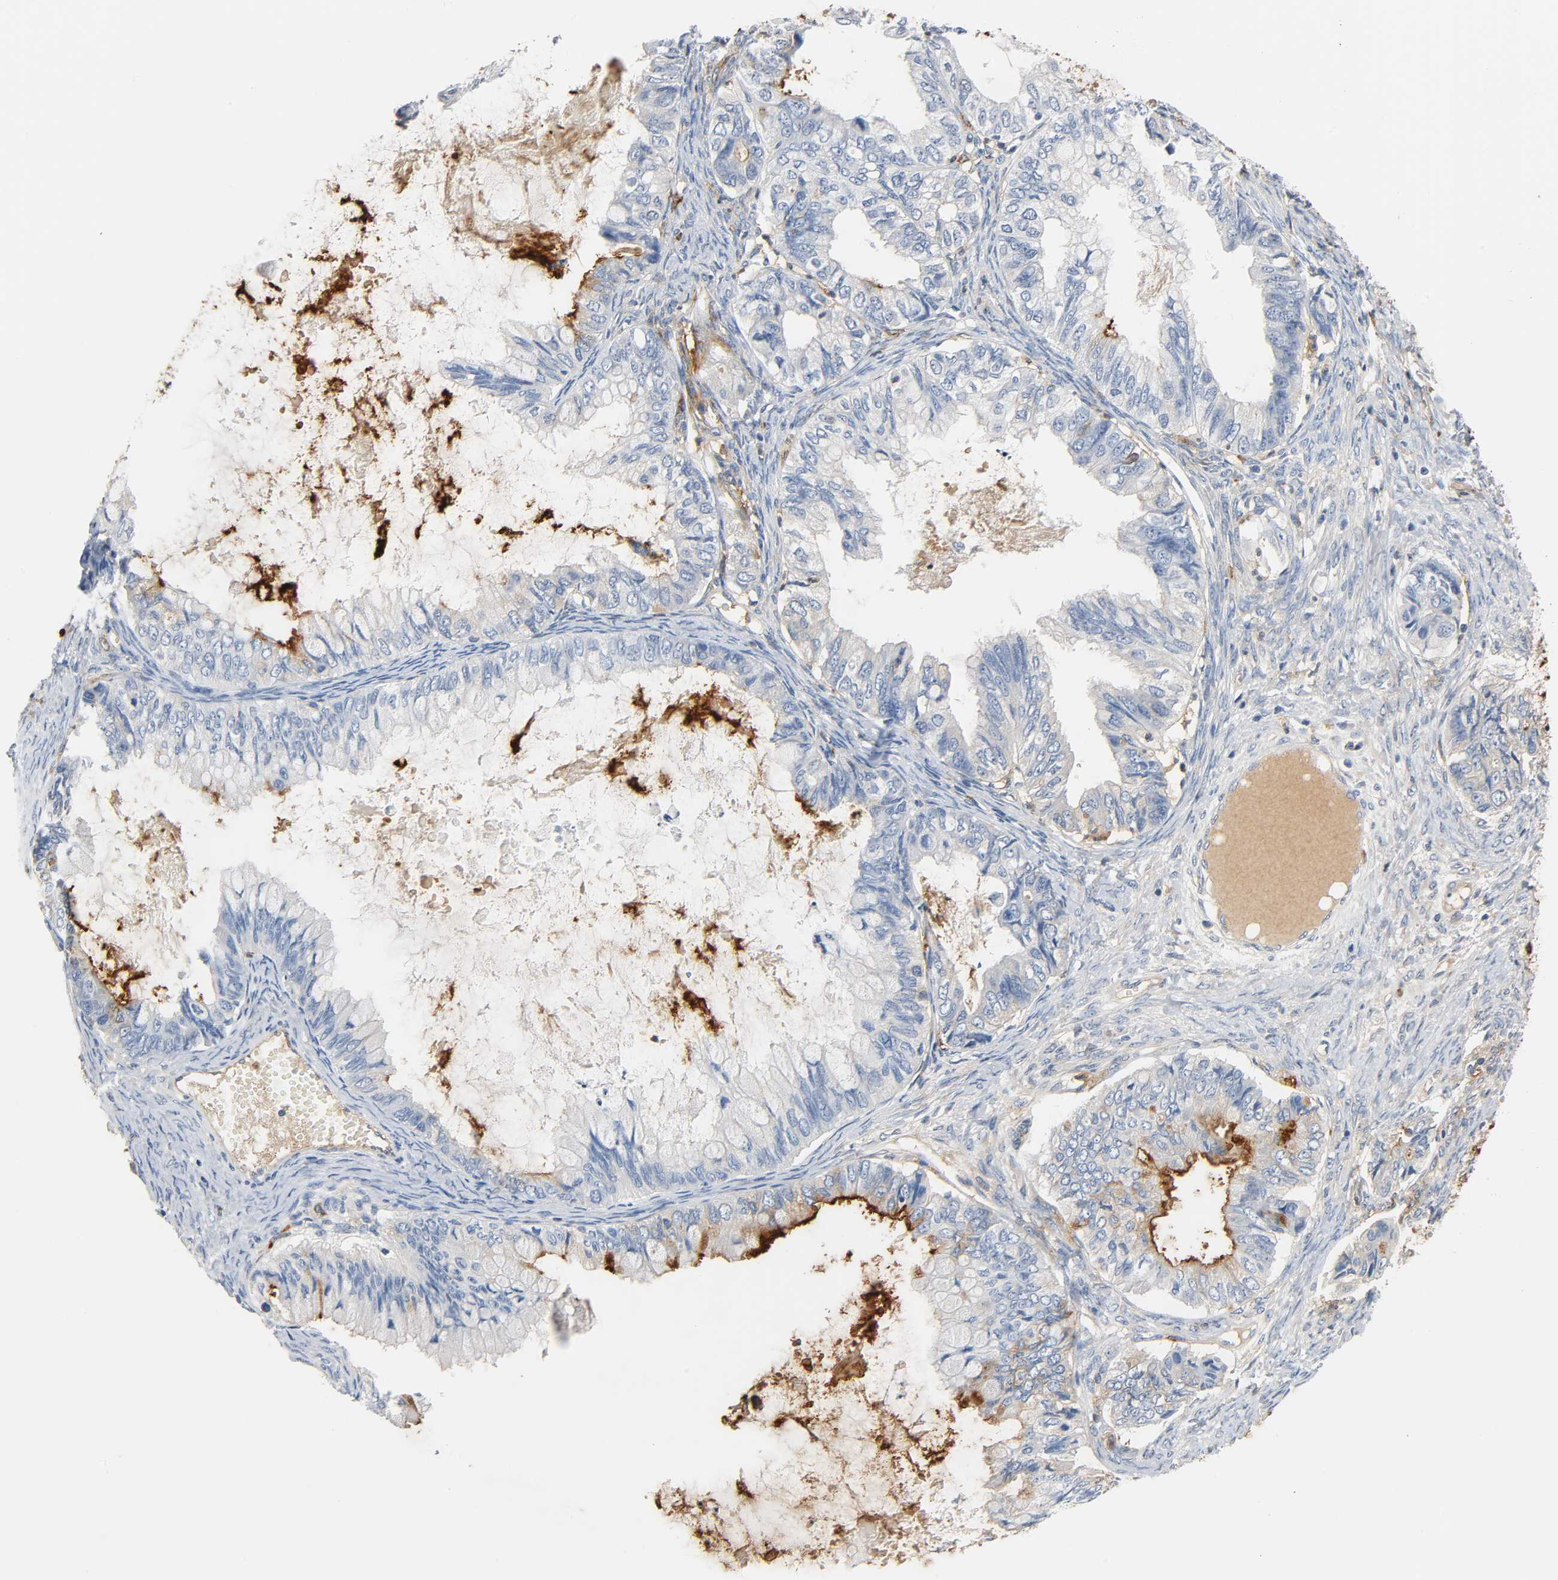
{"staining": {"intensity": "moderate", "quantity": "<25%", "location": "cytoplasmic/membranous"}, "tissue": "ovarian cancer", "cell_type": "Tumor cells", "image_type": "cancer", "snomed": [{"axis": "morphology", "description": "Cystadenocarcinoma, mucinous, NOS"}, {"axis": "topography", "description": "Ovary"}], "caption": "Moderate cytoplasmic/membranous positivity is seen in approximately <25% of tumor cells in ovarian cancer. (DAB (3,3'-diaminobenzidine) IHC, brown staining for protein, blue staining for nuclei).", "gene": "ANPEP", "patient": {"sex": "female", "age": 80}}